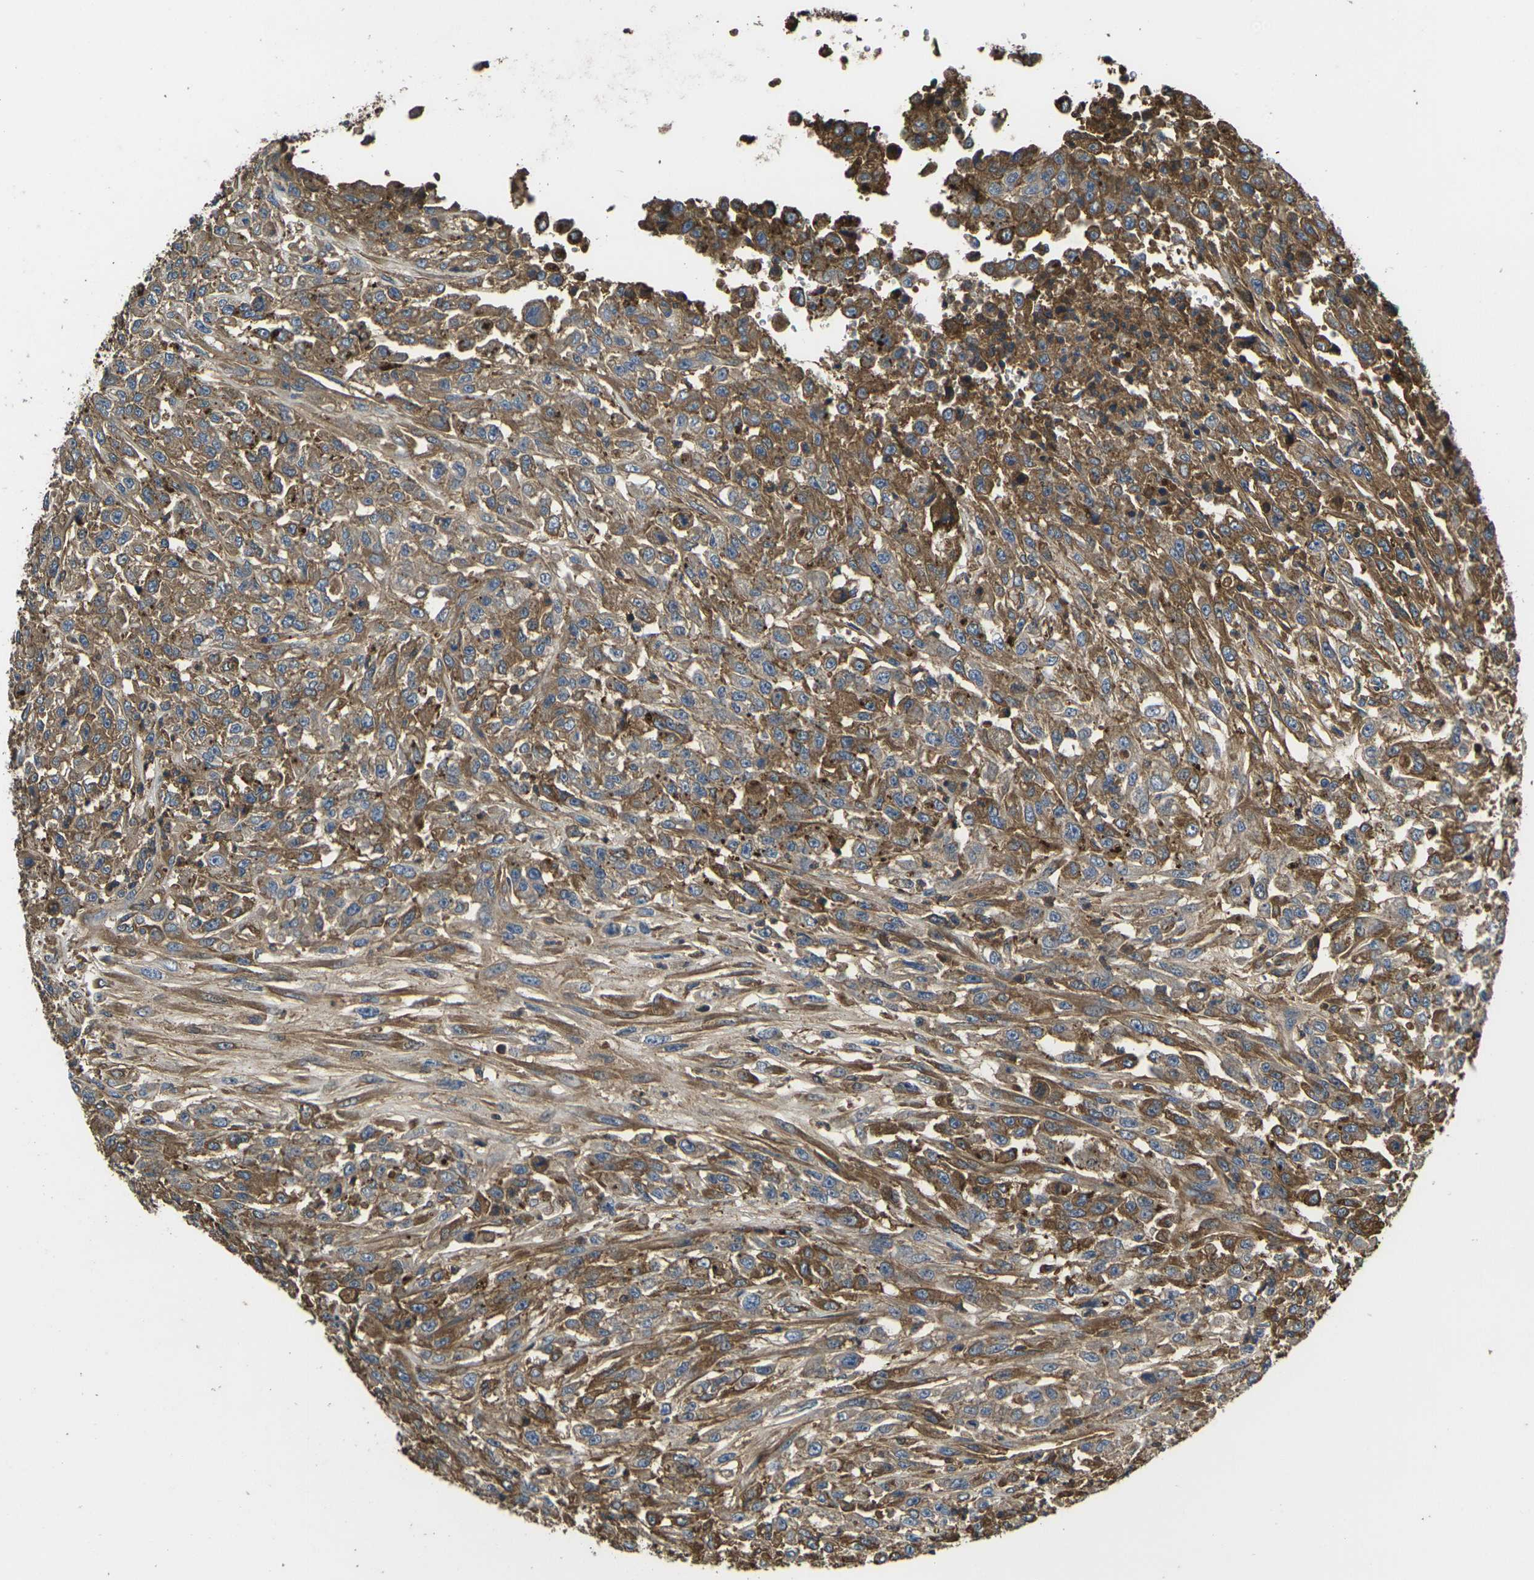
{"staining": {"intensity": "moderate", "quantity": ">75%", "location": "cytoplasmic/membranous"}, "tissue": "urothelial cancer", "cell_type": "Tumor cells", "image_type": "cancer", "snomed": [{"axis": "morphology", "description": "Urothelial carcinoma, High grade"}, {"axis": "topography", "description": "Urinary bladder"}], "caption": "Immunohistochemical staining of high-grade urothelial carcinoma demonstrates medium levels of moderate cytoplasmic/membranous staining in about >75% of tumor cells. The protein of interest is shown in brown color, while the nuclei are stained blue.", "gene": "HSPG2", "patient": {"sex": "male", "age": 46}}